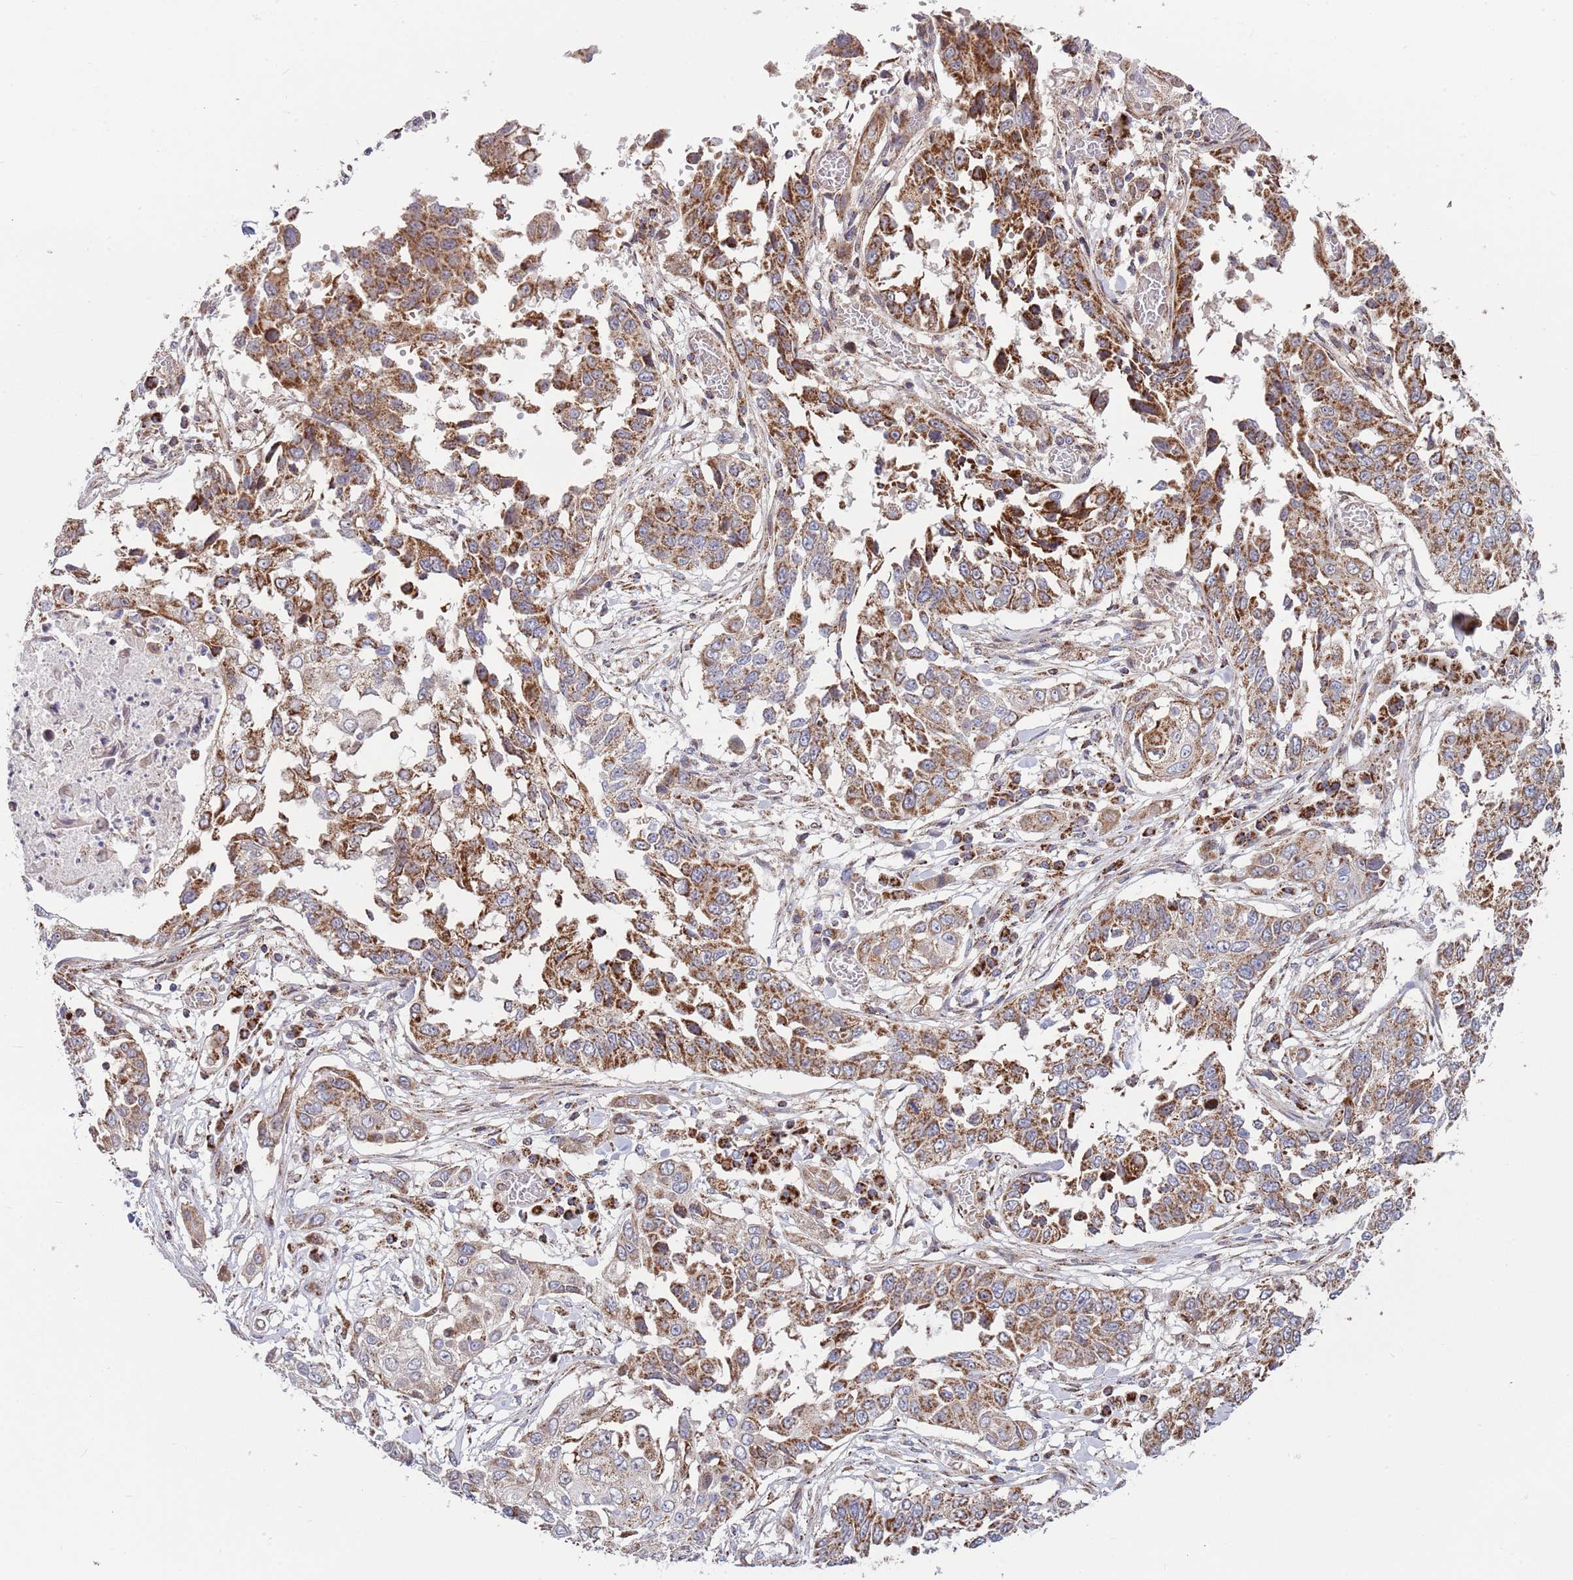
{"staining": {"intensity": "strong", "quantity": "25%-75%", "location": "cytoplasmic/membranous"}, "tissue": "lung cancer", "cell_type": "Tumor cells", "image_type": "cancer", "snomed": [{"axis": "morphology", "description": "Squamous cell carcinoma, NOS"}, {"axis": "topography", "description": "Lung"}], "caption": "Squamous cell carcinoma (lung) tissue displays strong cytoplasmic/membranous positivity in about 25%-75% of tumor cells, visualized by immunohistochemistry.", "gene": "ATP5PD", "patient": {"sex": "male", "age": 71}}